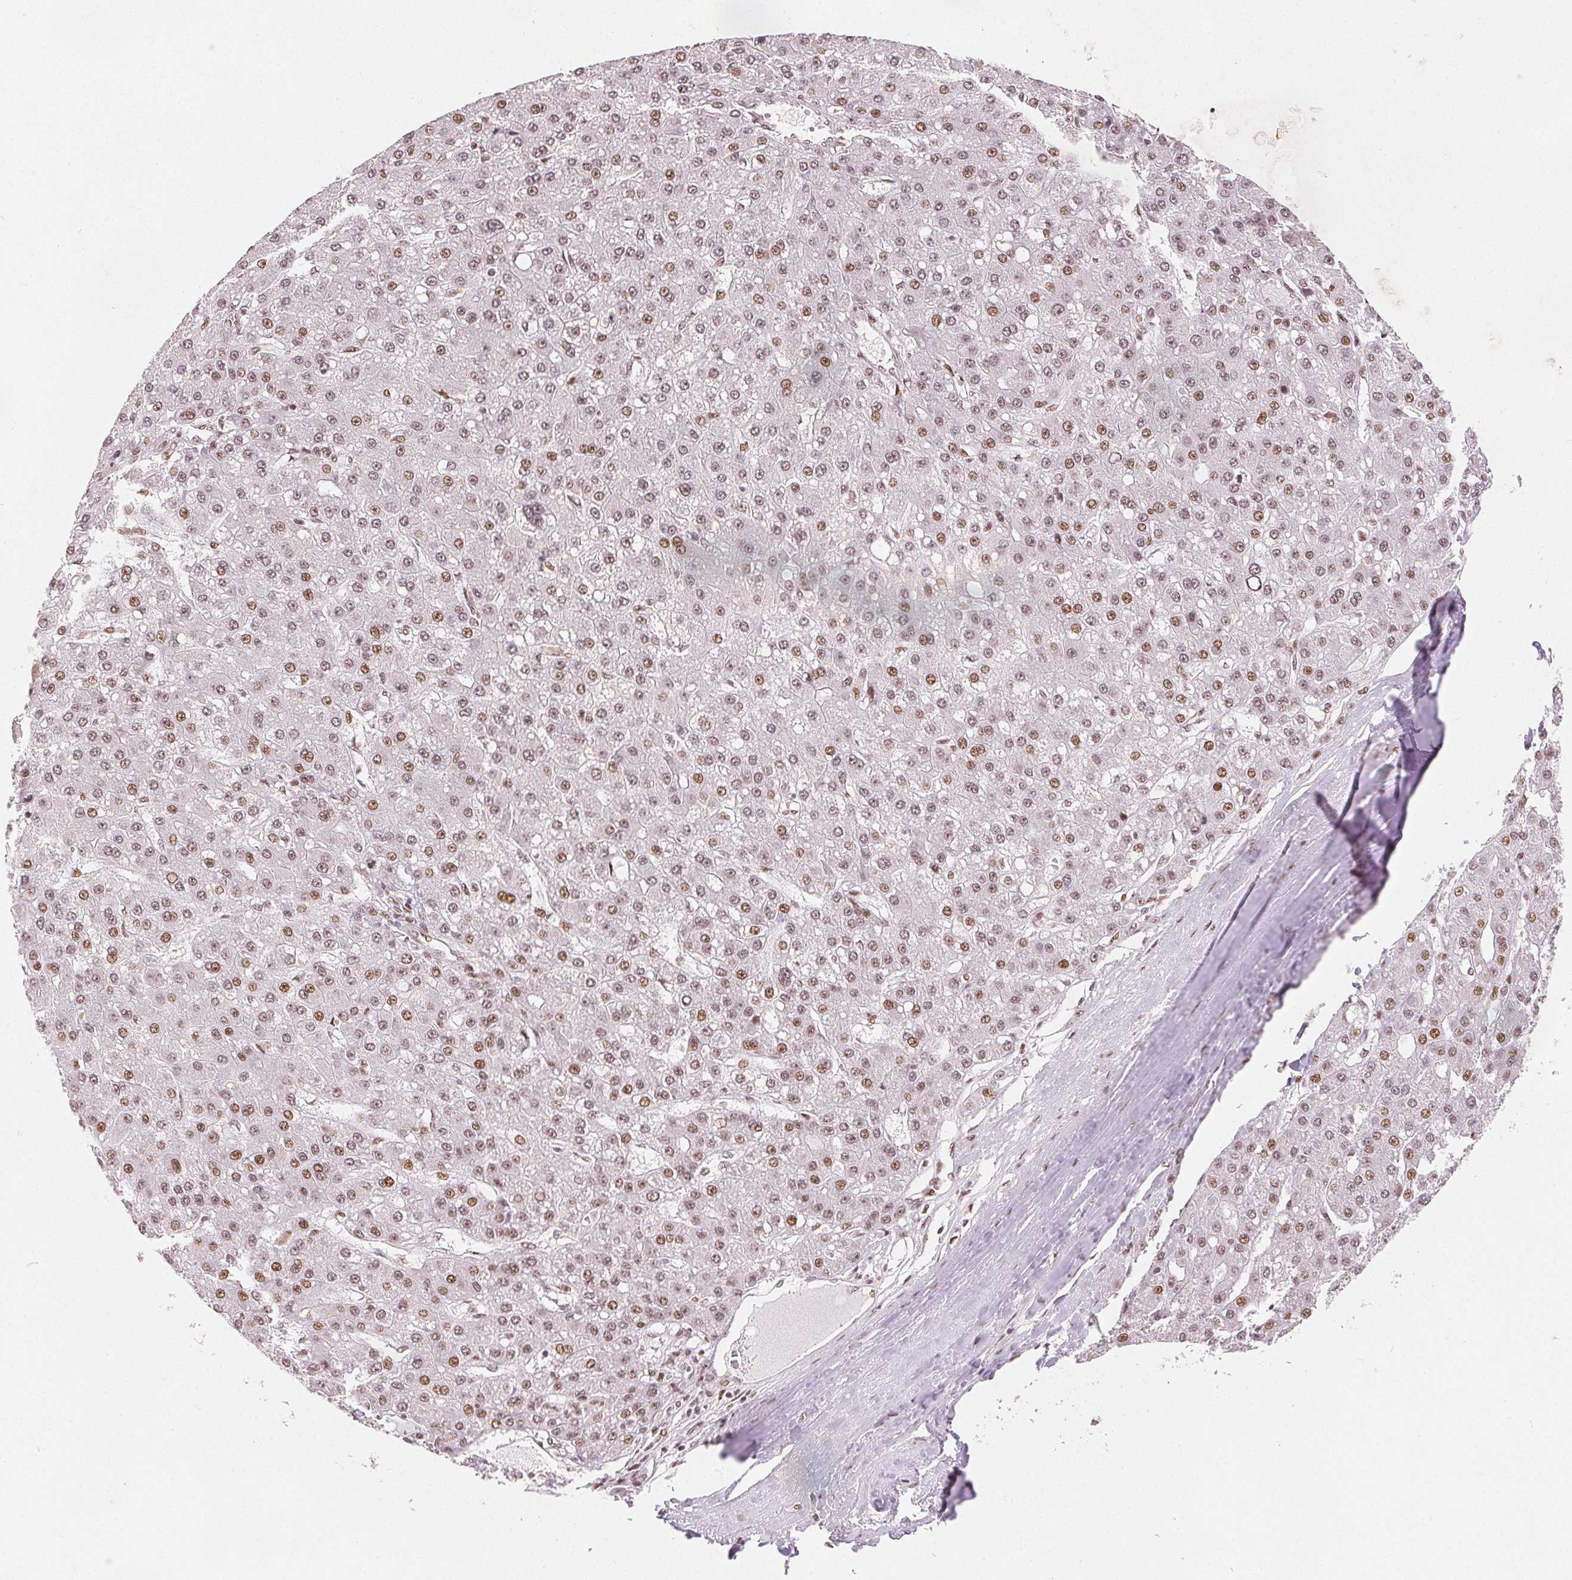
{"staining": {"intensity": "moderate", "quantity": ">75%", "location": "nuclear"}, "tissue": "liver cancer", "cell_type": "Tumor cells", "image_type": "cancer", "snomed": [{"axis": "morphology", "description": "Carcinoma, Hepatocellular, NOS"}, {"axis": "topography", "description": "Liver"}], "caption": "Immunohistochemistry staining of liver cancer (hepatocellular carcinoma), which demonstrates medium levels of moderate nuclear staining in about >75% of tumor cells indicating moderate nuclear protein expression. The staining was performed using DAB (brown) for protein detection and nuclei were counterstained in hematoxylin (blue).", "gene": "ZNF703", "patient": {"sex": "male", "age": 67}}